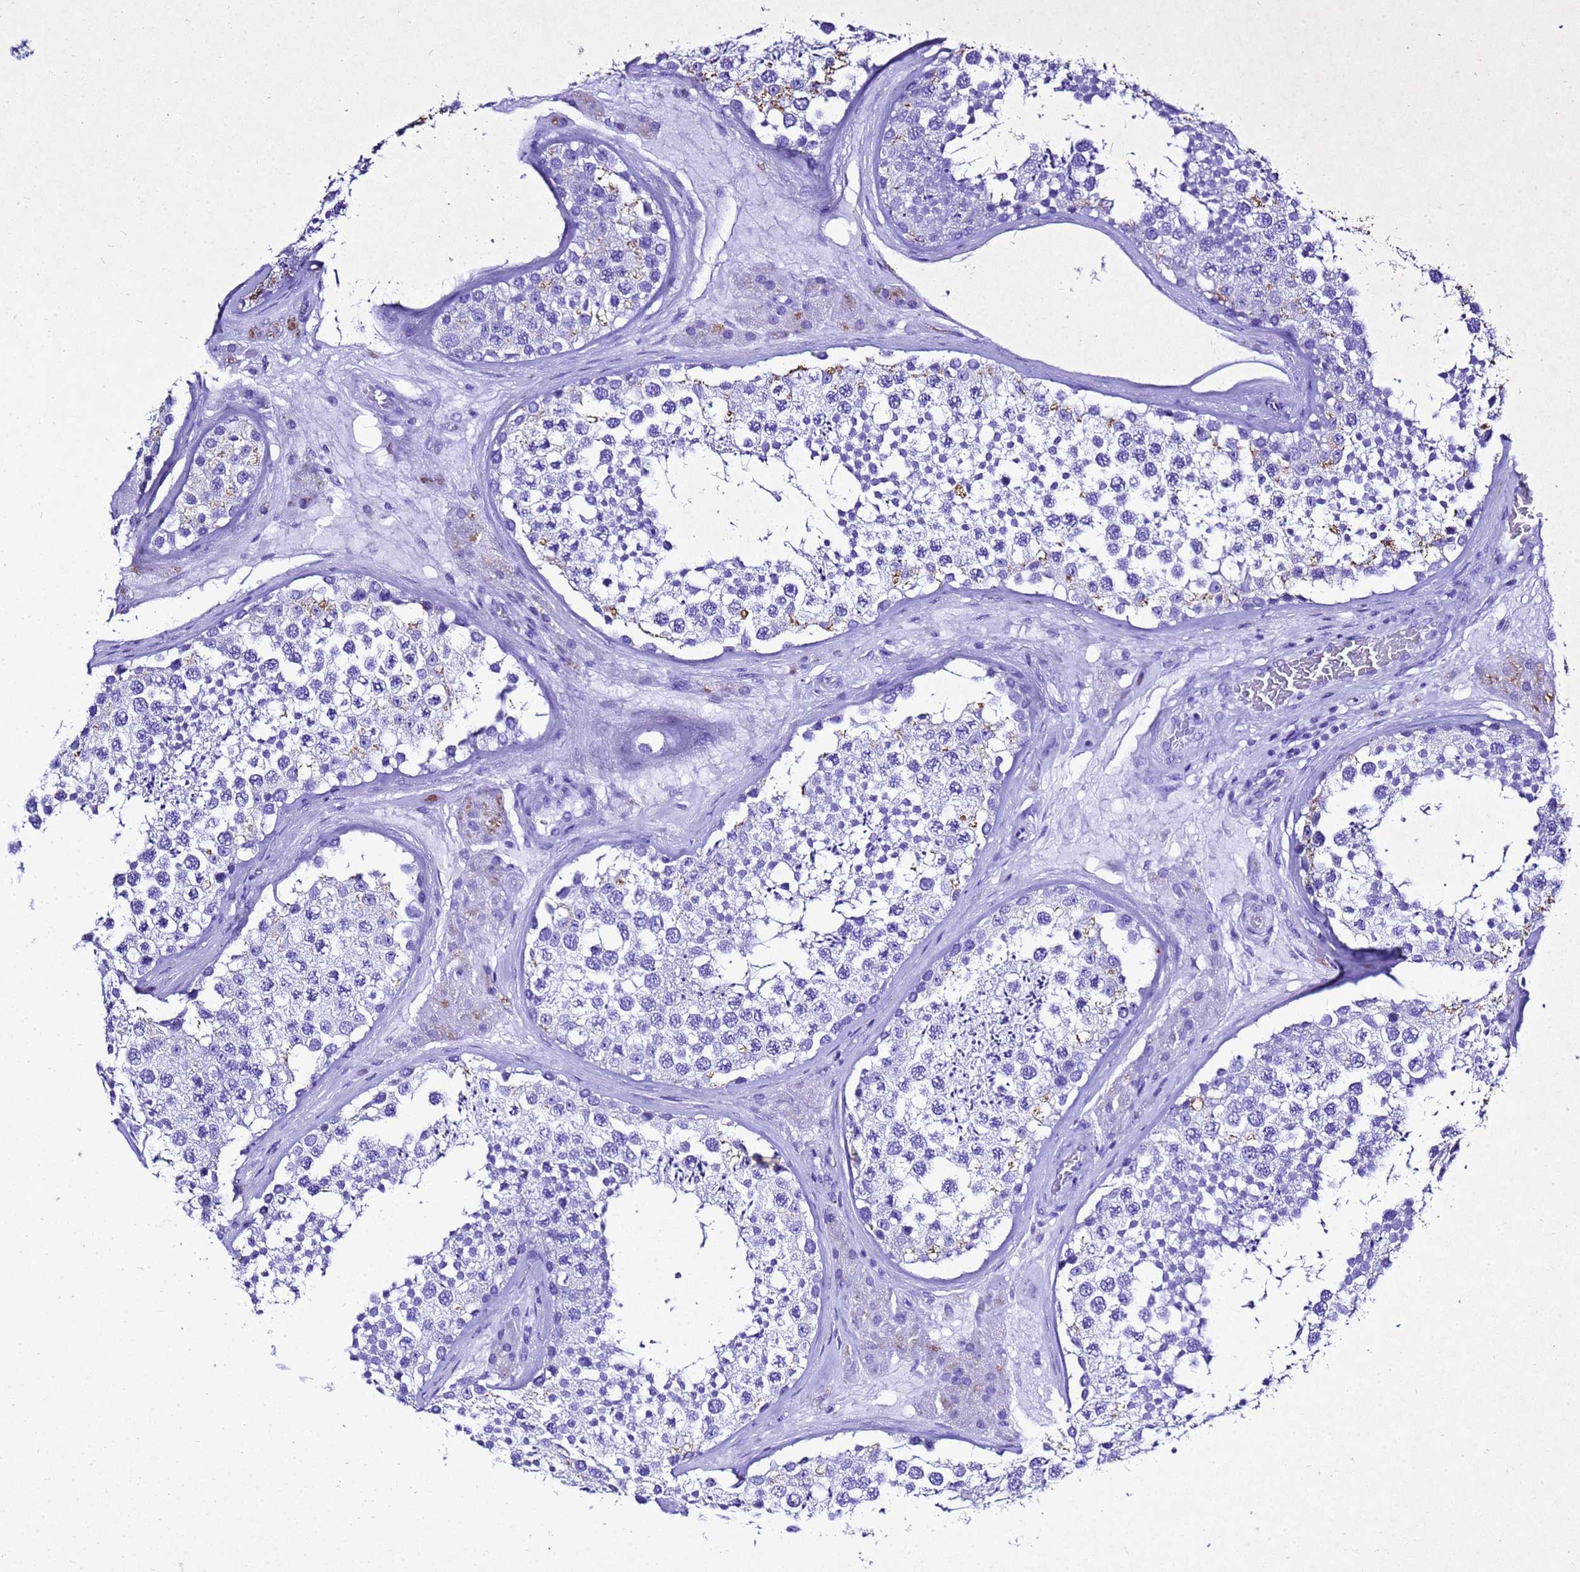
{"staining": {"intensity": "moderate", "quantity": "<25%", "location": "cytoplasmic/membranous"}, "tissue": "testis", "cell_type": "Cells in seminiferous ducts", "image_type": "normal", "snomed": [{"axis": "morphology", "description": "Normal tissue, NOS"}, {"axis": "topography", "description": "Testis"}], "caption": "Immunohistochemistry (IHC) photomicrograph of normal testis: testis stained using immunohistochemistry (IHC) displays low levels of moderate protein expression localized specifically in the cytoplasmic/membranous of cells in seminiferous ducts, appearing as a cytoplasmic/membranous brown color.", "gene": "LIPF", "patient": {"sex": "male", "age": 46}}